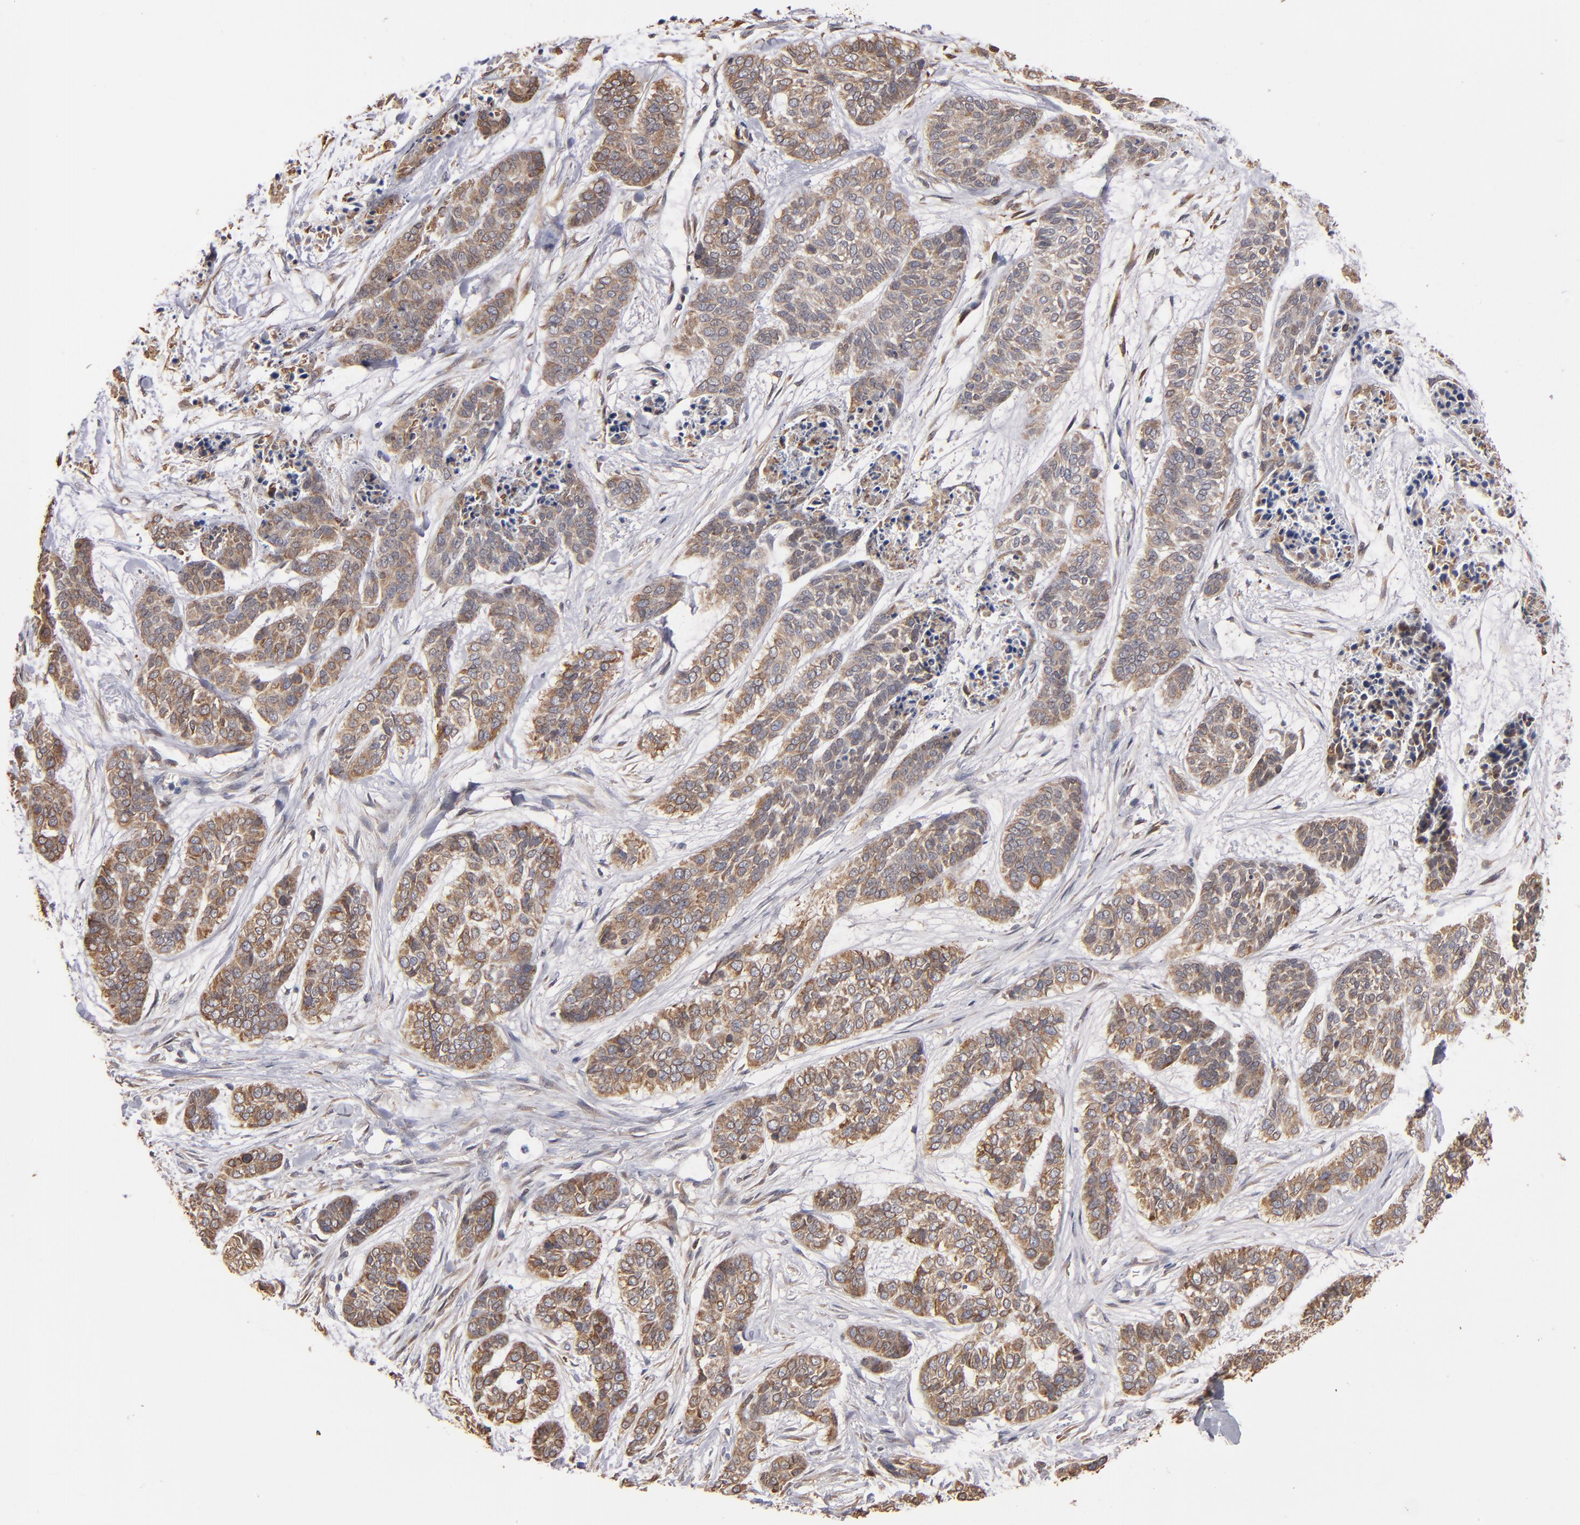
{"staining": {"intensity": "moderate", "quantity": ">75%", "location": "cytoplasmic/membranous"}, "tissue": "skin cancer", "cell_type": "Tumor cells", "image_type": "cancer", "snomed": [{"axis": "morphology", "description": "Basal cell carcinoma"}, {"axis": "topography", "description": "Skin"}], "caption": "This is a micrograph of immunohistochemistry staining of skin cancer, which shows moderate staining in the cytoplasmic/membranous of tumor cells.", "gene": "PGRMC1", "patient": {"sex": "female", "age": 64}}